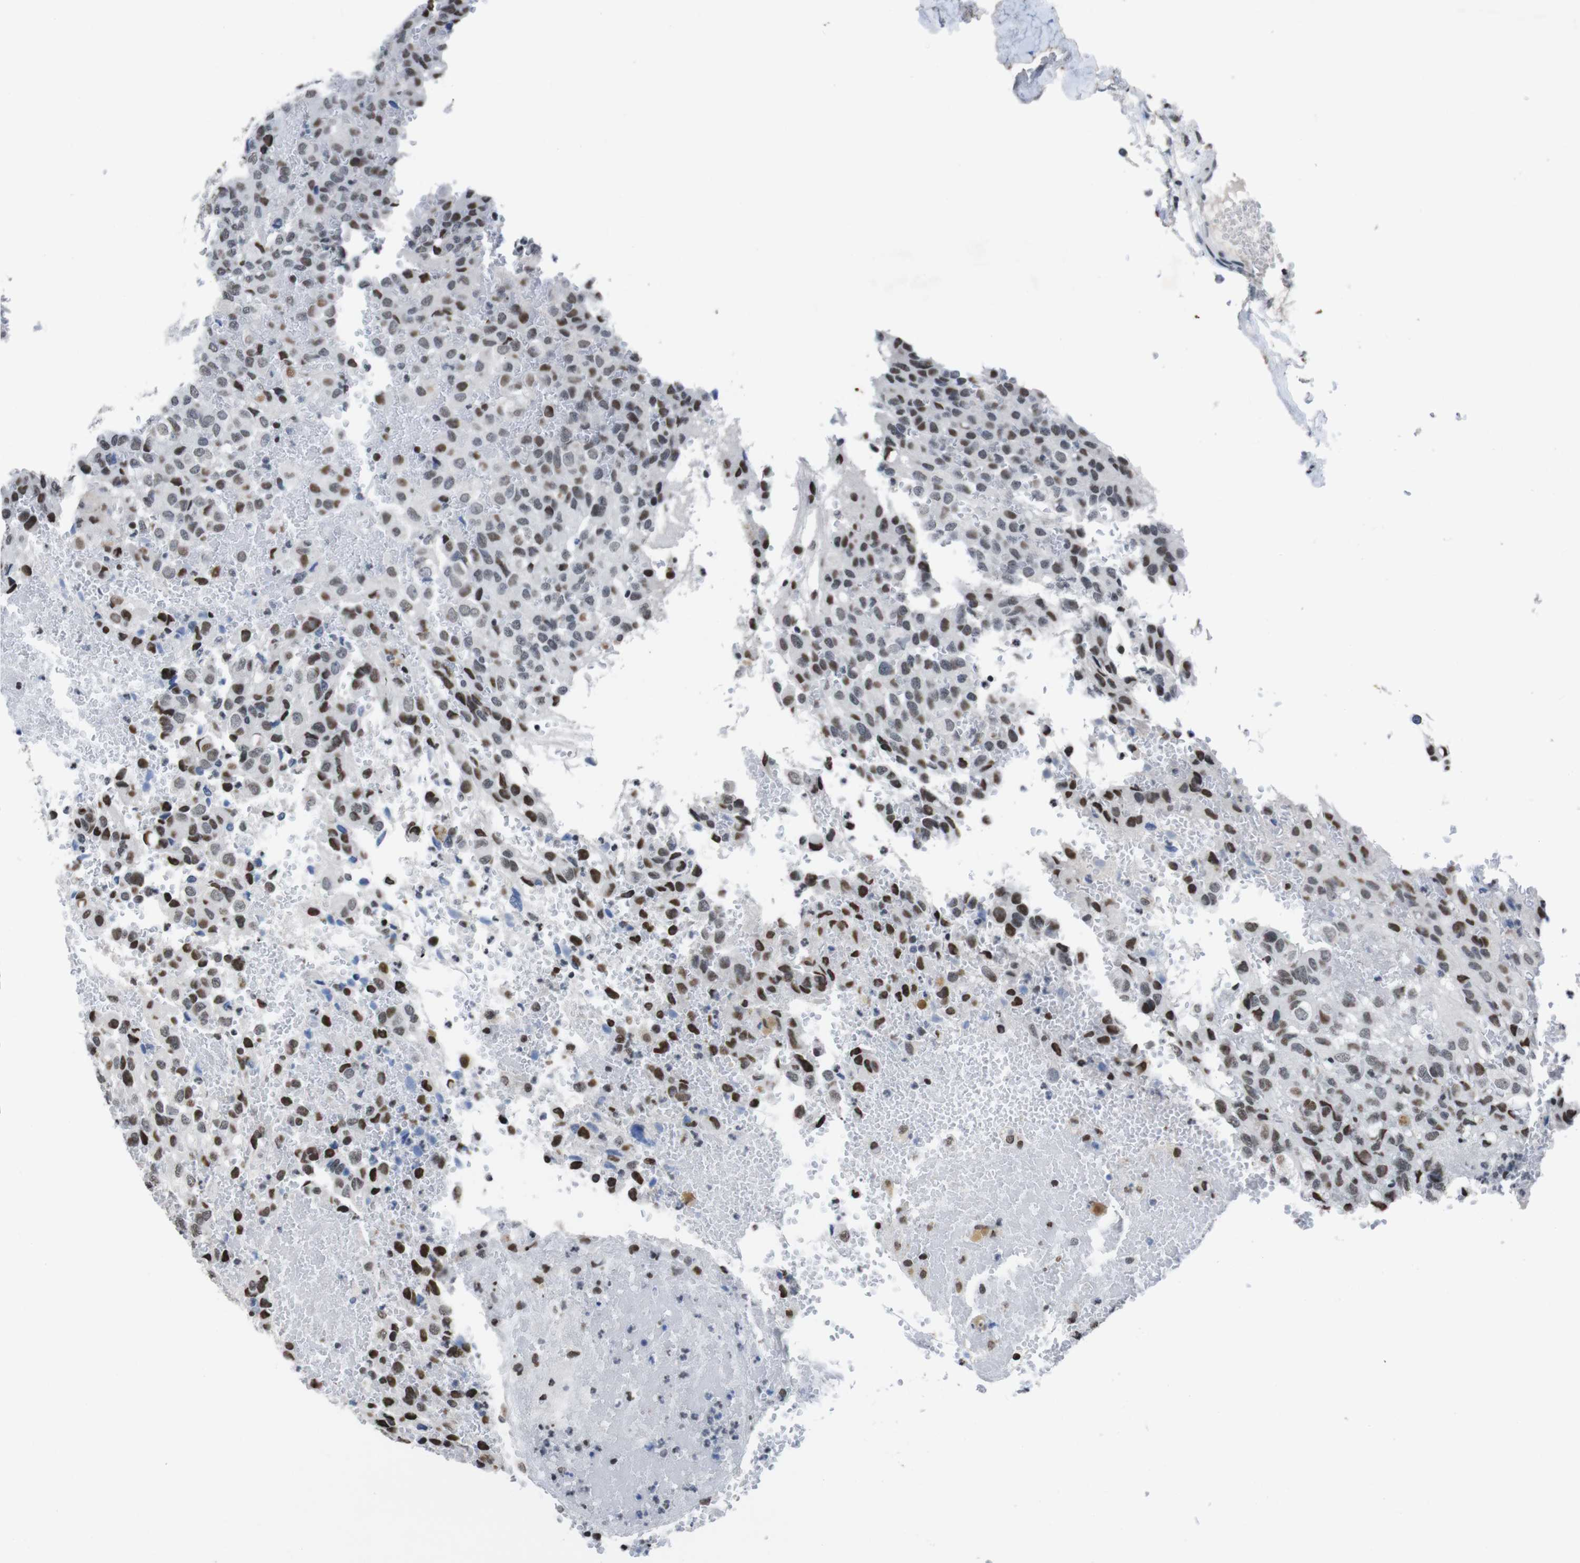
{"staining": {"intensity": "strong", "quantity": "<25%", "location": "nuclear"}, "tissue": "glioma", "cell_type": "Tumor cells", "image_type": "cancer", "snomed": [{"axis": "morphology", "description": "Glioma, malignant, High grade"}, {"axis": "topography", "description": "Brain"}], "caption": "A medium amount of strong nuclear expression is identified in approximately <25% of tumor cells in glioma tissue. (IHC, brightfield microscopy, high magnification).", "gene": "PIP4P2", "patient": {"sex": "male", "age": 32}}